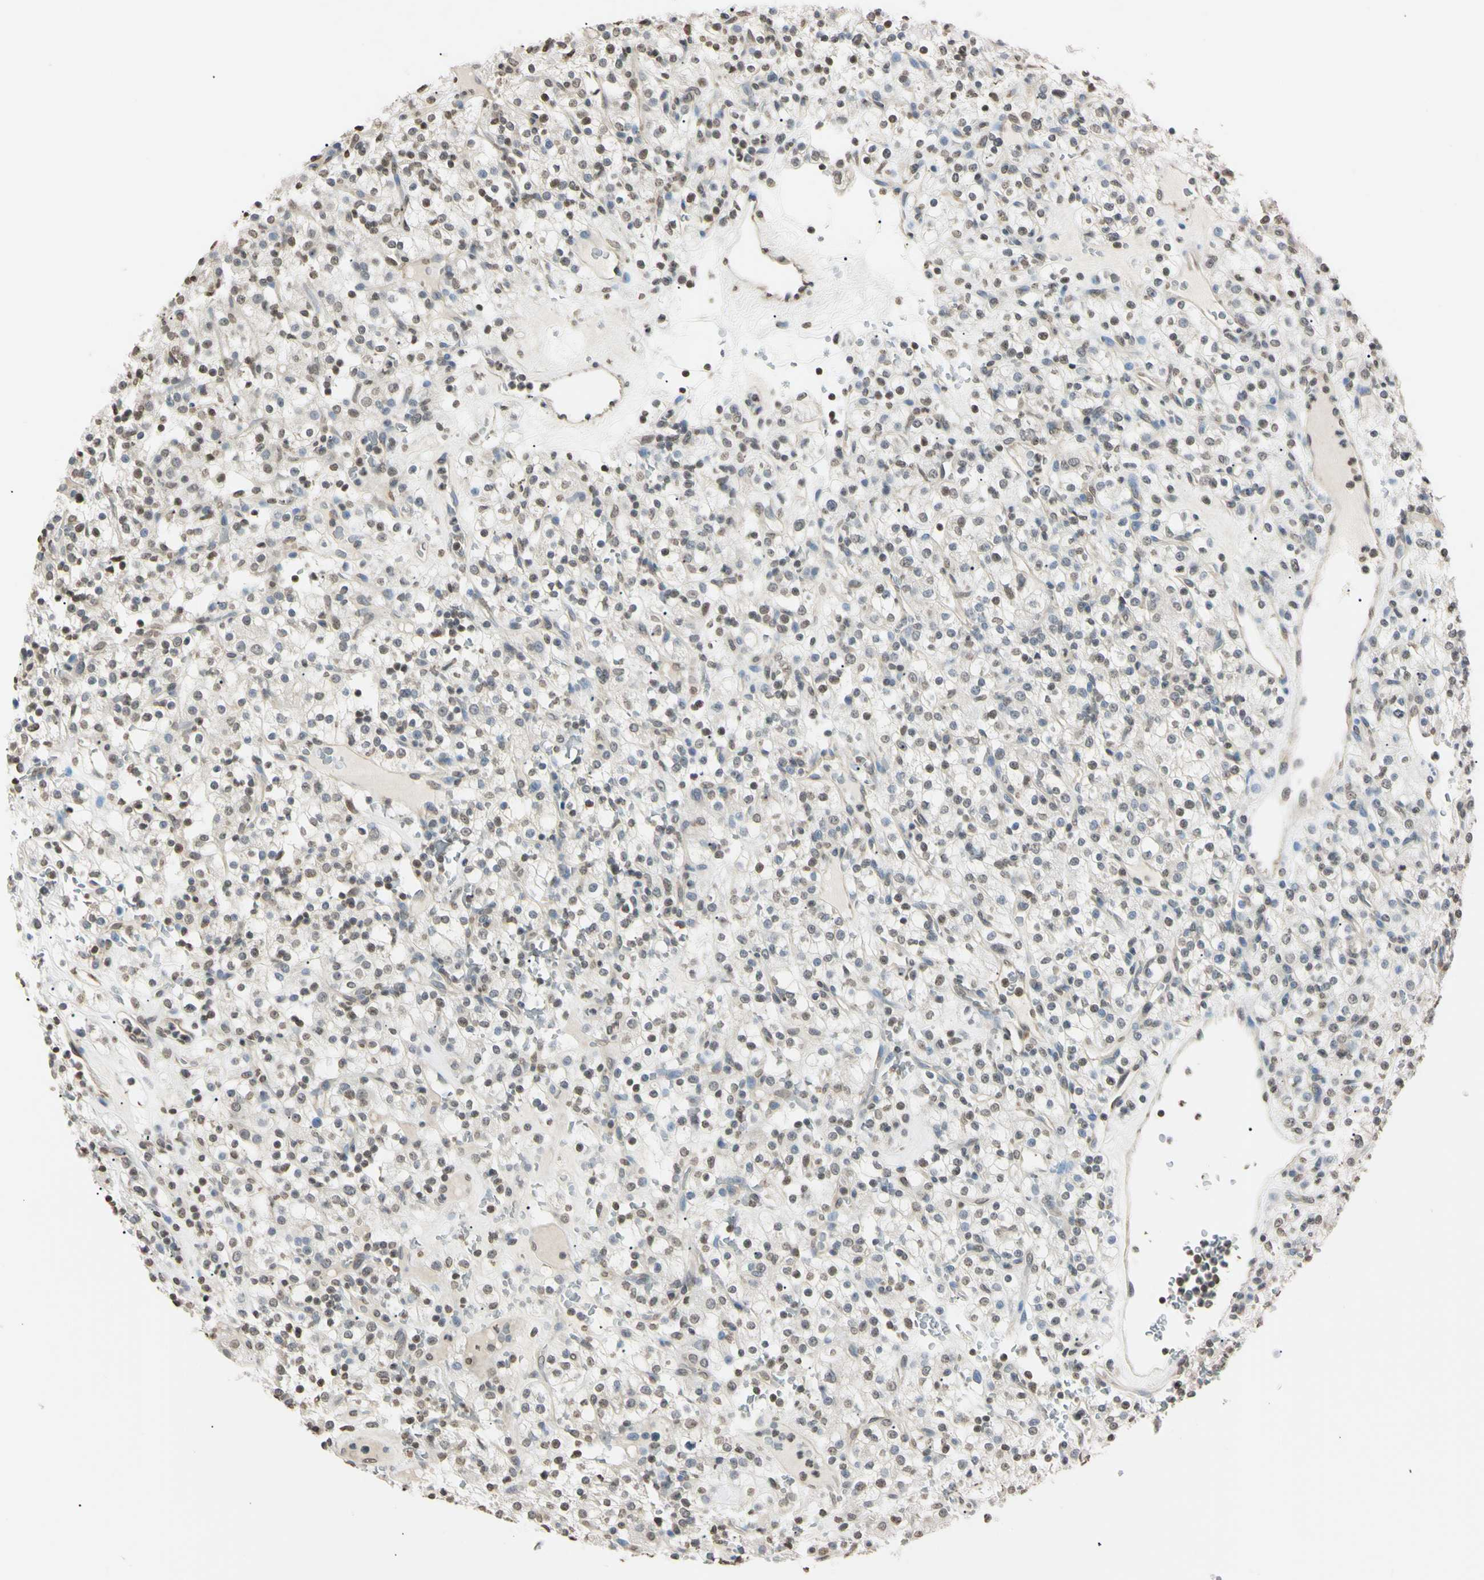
{"staining": {"intensity": "weak", "quantity": "25%-75%", "location": "nuclear"}, "tissue": "renal cancer", "cell_type": "Tumor cells", "image_type": "cancer", "snomed": [{"axis": "morphology", "description": "Normal tissue, NOS"}, {"axis": "morphology", "description": "Adenocarcinoma, NOS"}, {"axis": "topography", "description": "Kidney"}], "caption": "Weak nuclear protein expression is present in approximately 25%-75% of tumor cells in renal cancer (adenocarcinoma).", "gene": "CDC45", "patient": {"sex": "female", "age": 72}}